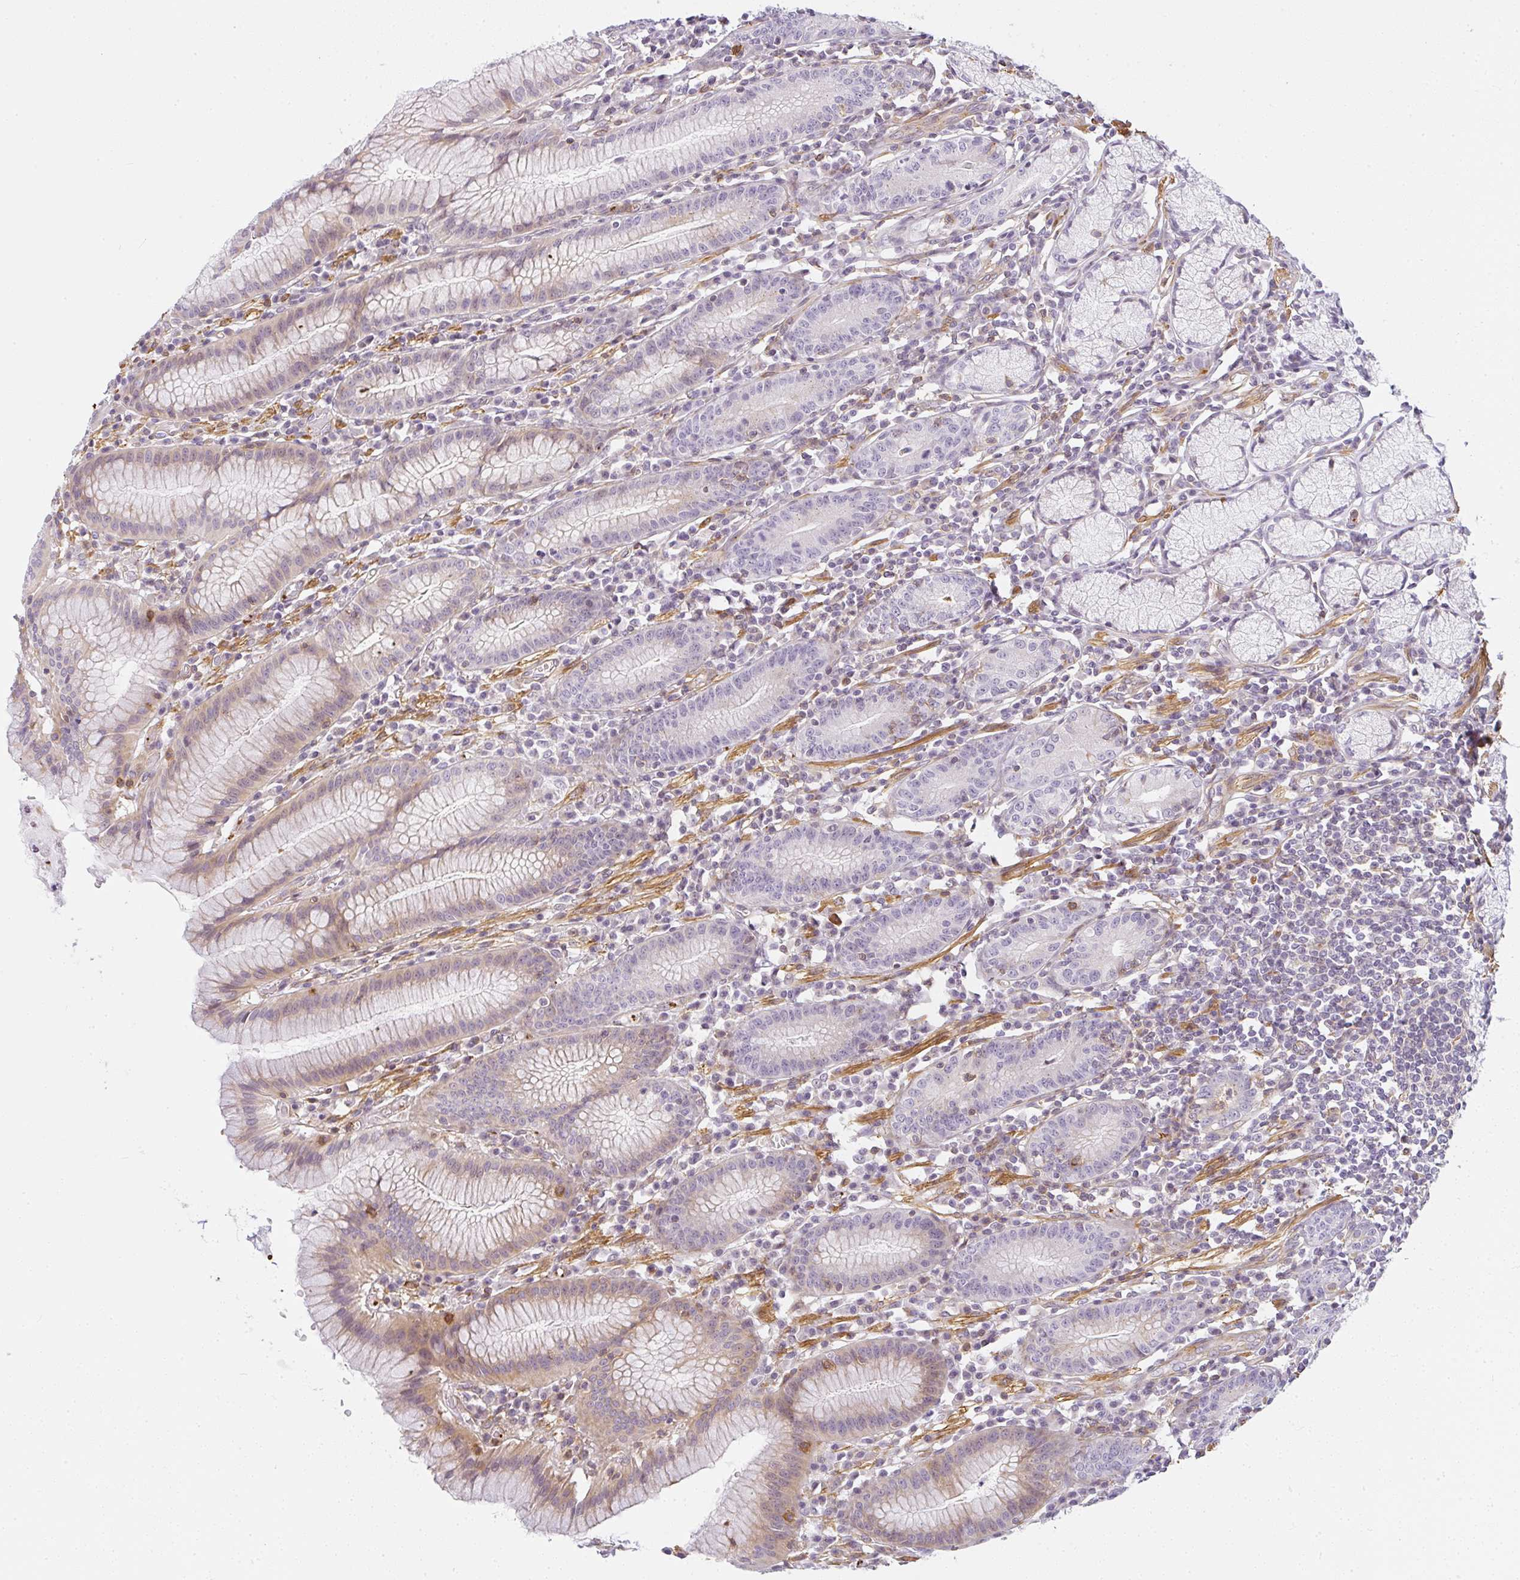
{"staining": {"intensity": "weak", "quantity": "<25%", "location": "cytoplasmic/membranous"}, "tissue": "stomach", "cell_type": "Glandular cells", "image_type": "normal", "snomed": [{"axis": "morphology", "description": "Normal tissue, NOS"}, {"axis": "topography", "description": "Stomach"}], "caption": "IHC histopathology image of benign stomach: stomach stained with DAB (3,3'-diaminobenzidine) displays no significant protein expression in glandular cells.", "gene": "SULF1", "patient": {"sex": "male", "age": 55}}